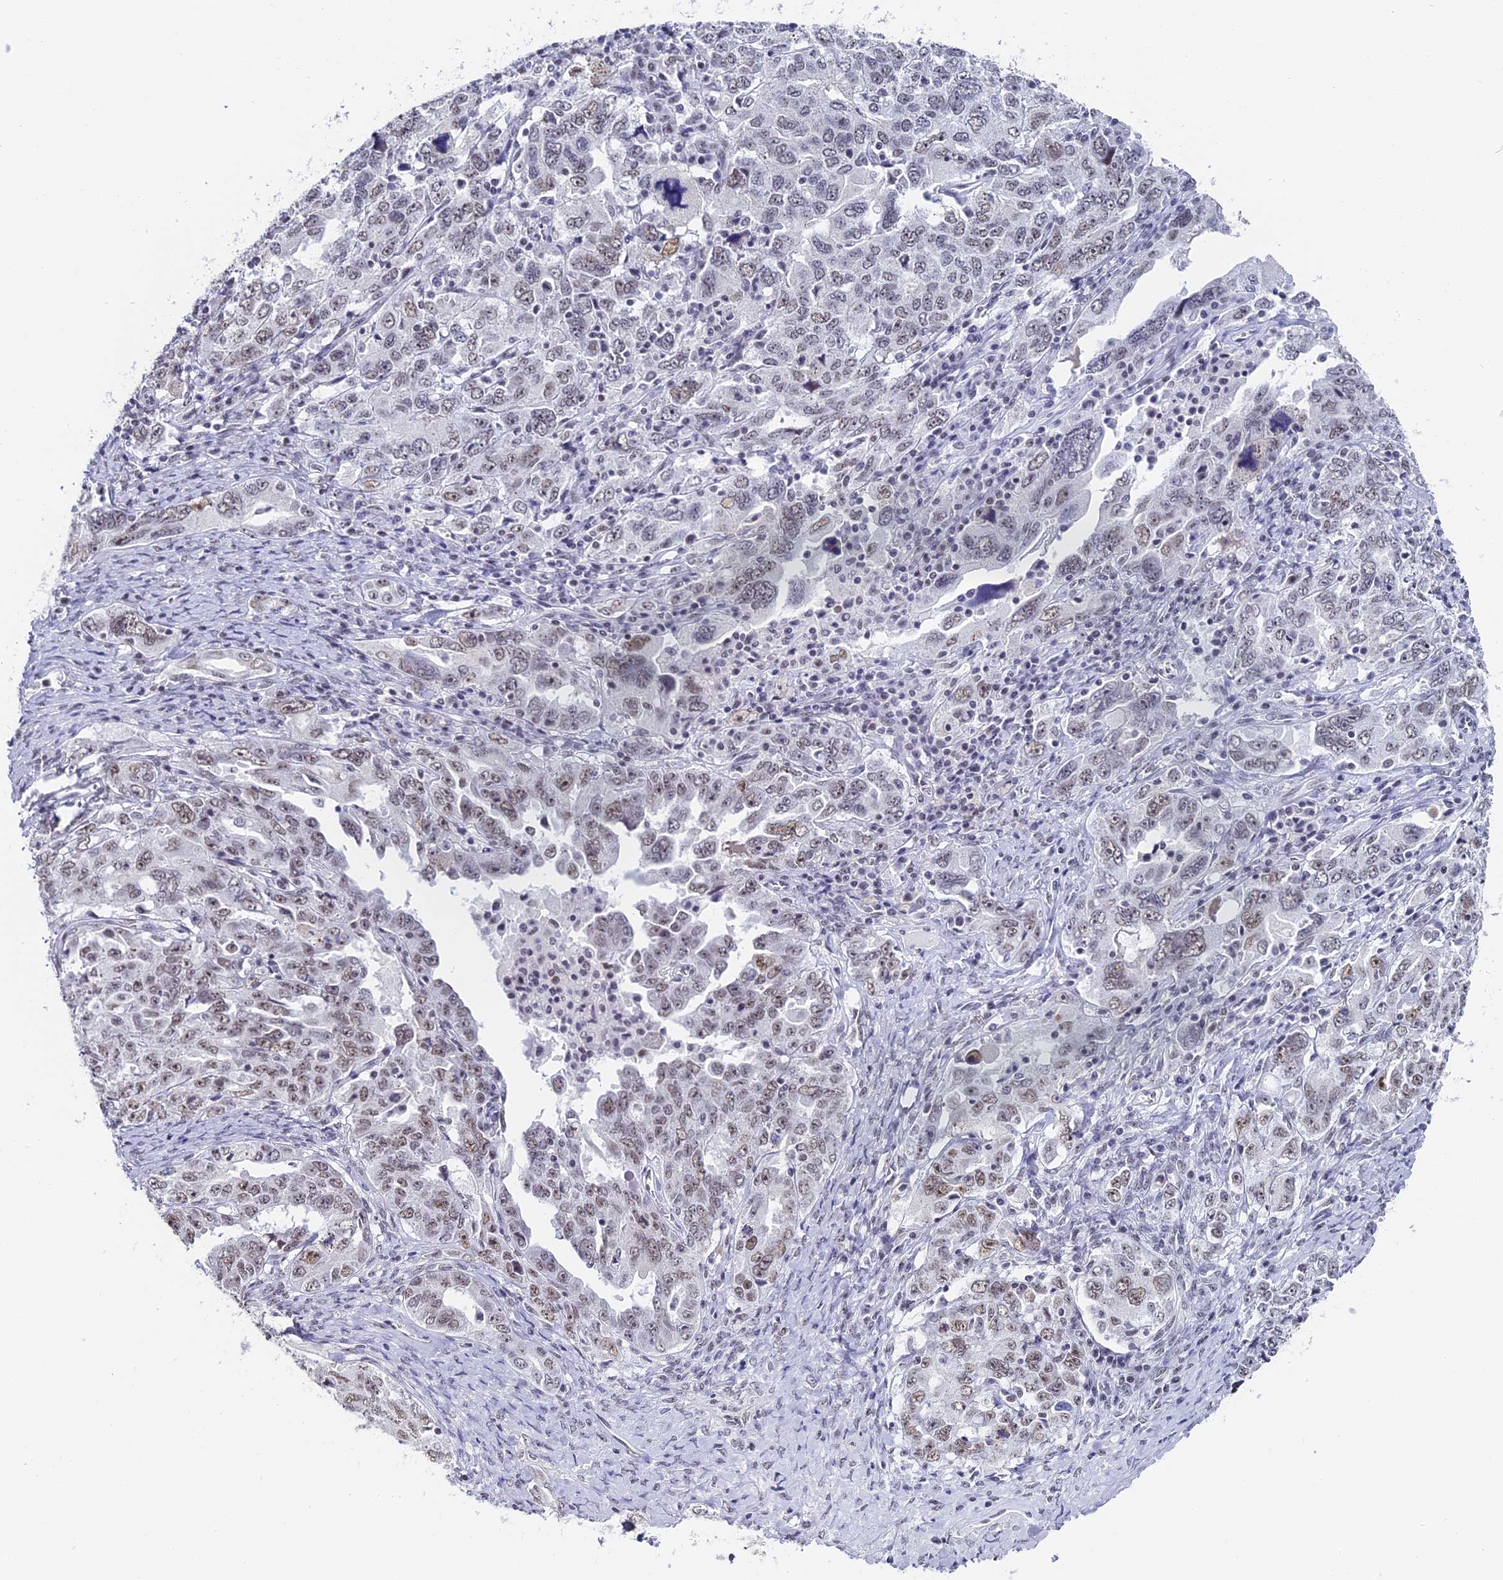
{"staining": {"intensity": "weak", "quantity": "25%-75%", "location": "nuclear"}, "tissue": "ovarian cancer", "cell_type": "Tumor cells", "image_type": "cancer", "snomed": [{"axis": "morphology", "description": "Carcinoma, endometroid"}, {"axis": "topography", "description": "Ovary"}], "caption": "Endometroid carcinoma (ovarian) stained with immunohistochemistry exhibits weak nuclear staining in approximately 25%-75% of tumor cells.", "gene": "CD2BP2", "patient": {"sex": "female", "age": 62}}